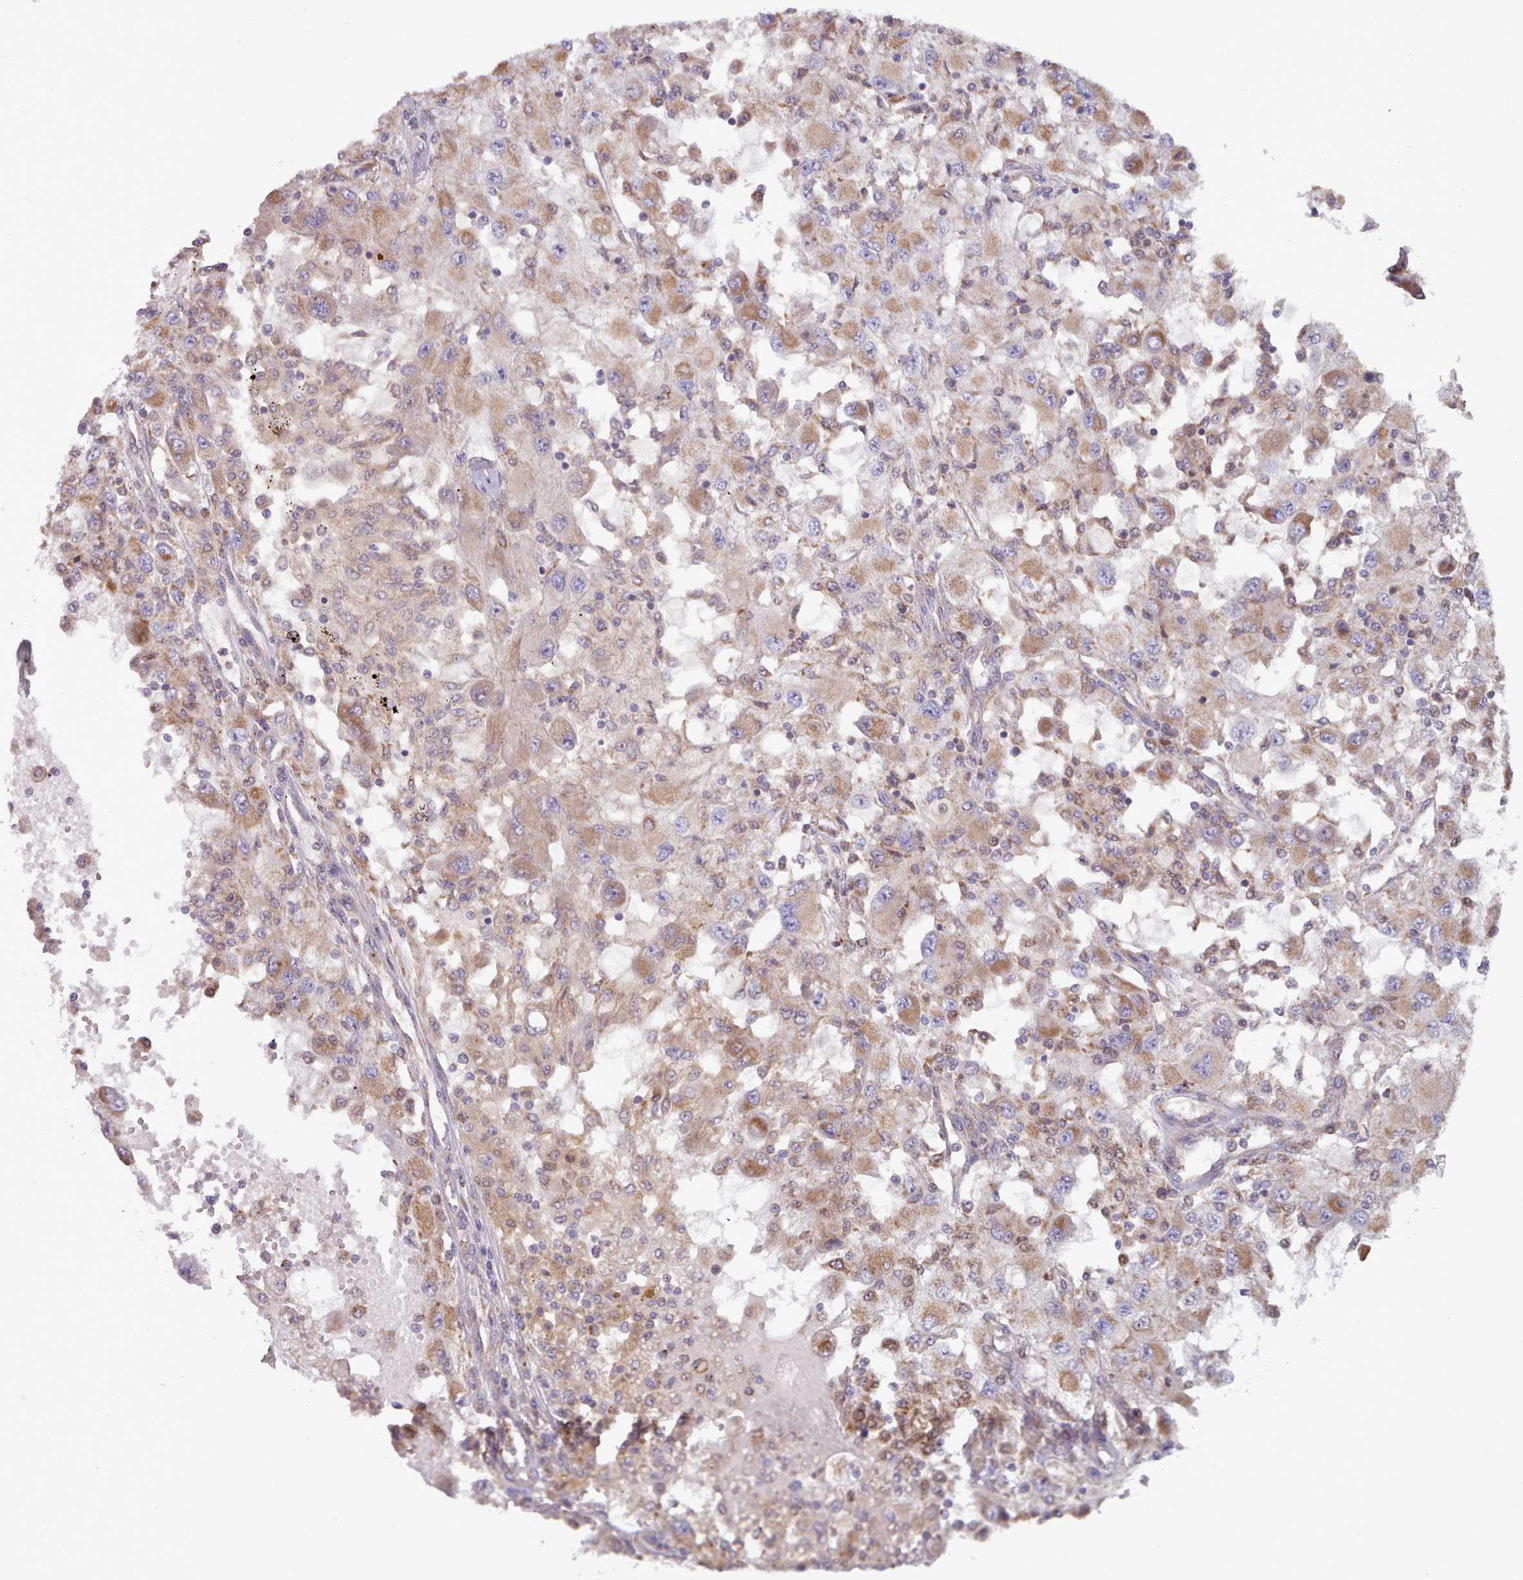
{"staining": {"intensity": "moderate", "quantity": ">75%", "location": "cytoplasmic/membranous"}, "tissue": "renal cancer", "cell_type": "Tumor cells", "image_type": "cancer", "snomed": [{"axis": "morphology", "description": "Adenocarcinoma, NOS"}, {"axis": "topography", "description": "Kidney"}], "caption": "Immunohistochemistry (IHC) staining of renal adenocarcinoma, which displays medium levels of moderate cytoplasmic/membranous expression in approximately >75% of tumor cells indicating moderate cytoplasmic/membranous protein positivity. The staining was performed using DAB (brown) for protein detection and nuclei were counterstained in hematoxylin (blue).", "gene": "HSDL2", "patient": {"sex": "female", "age": 67}}